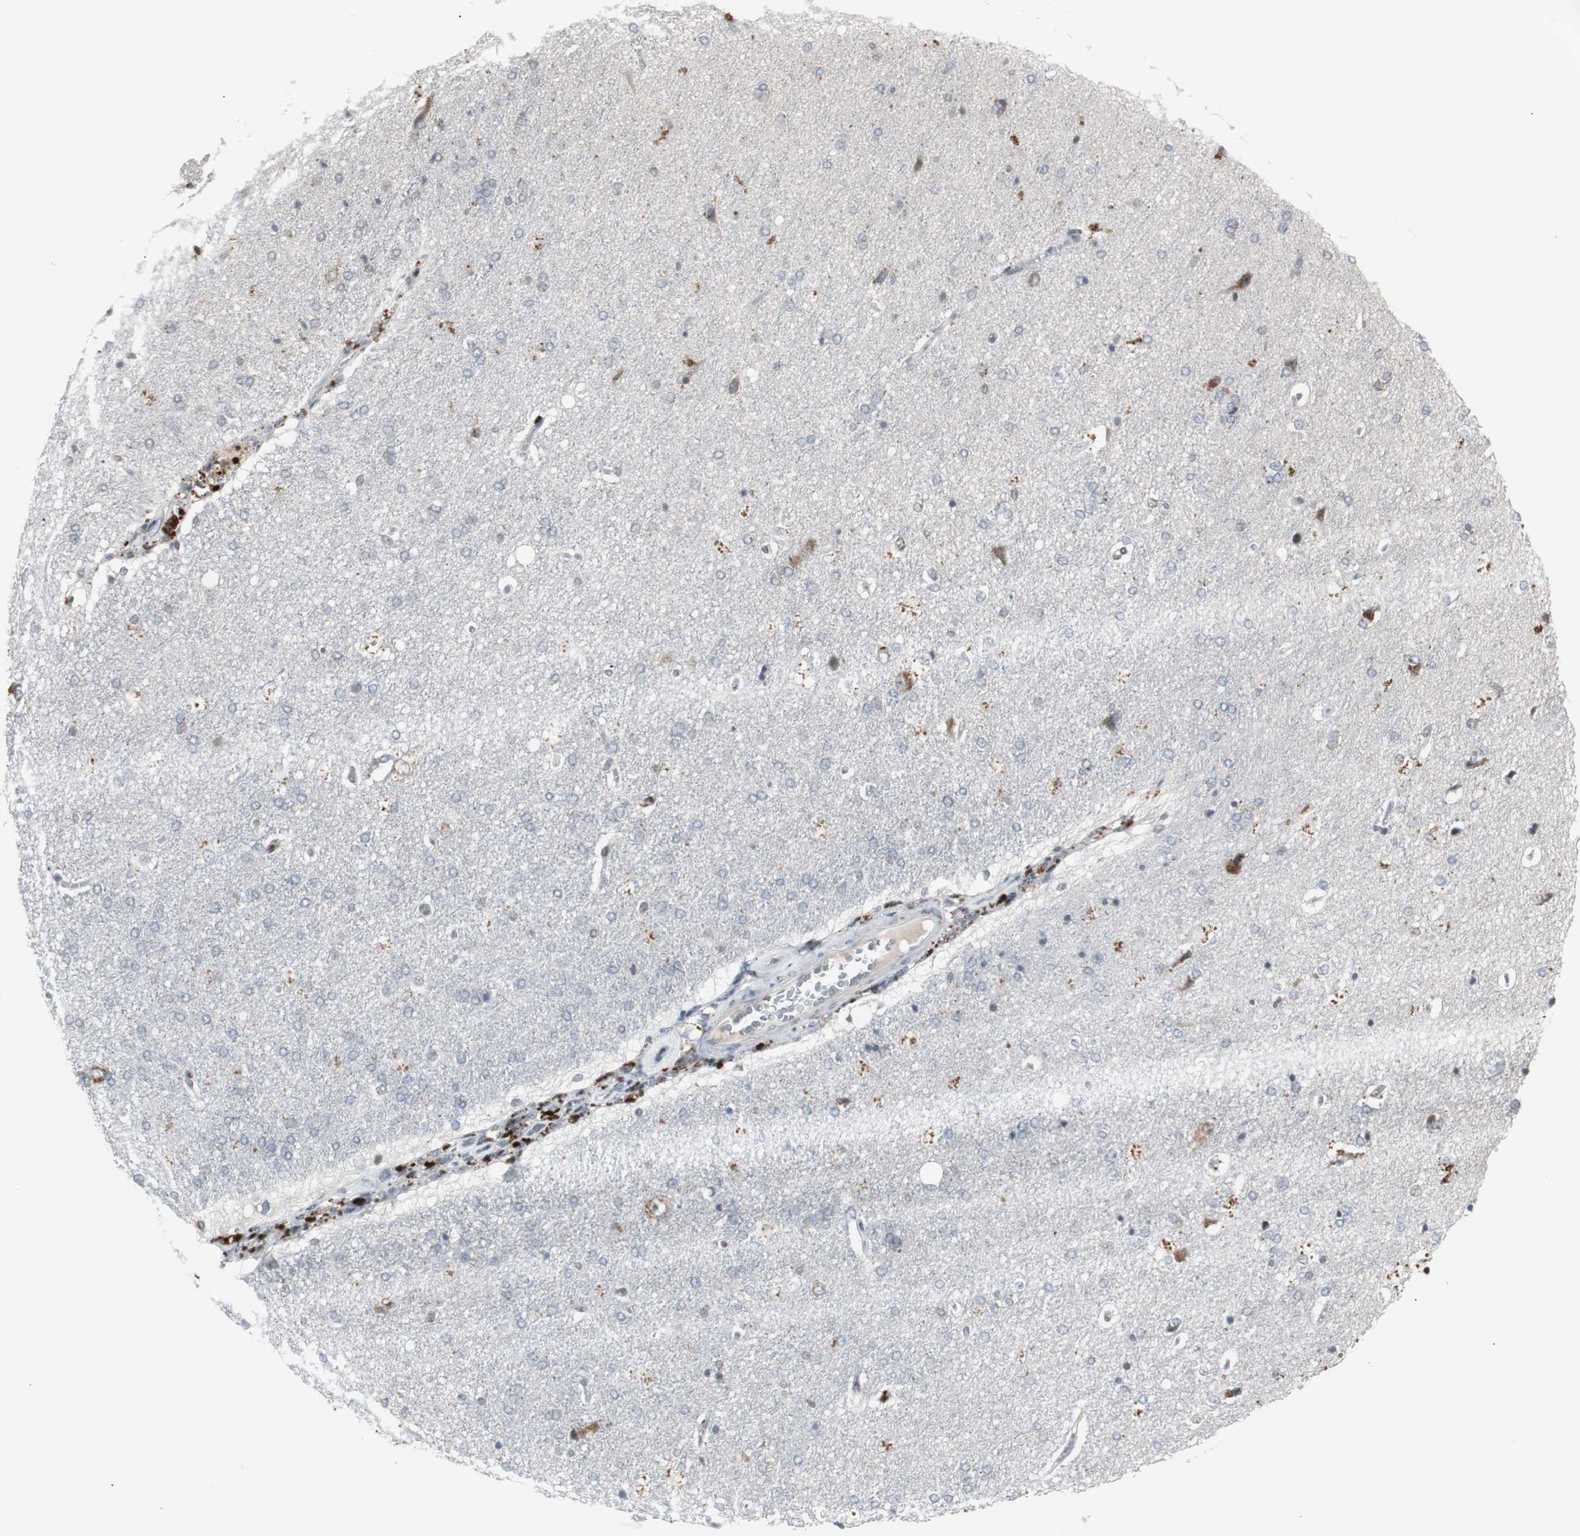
{"staining": {"intensity": "moderate", "quantity": "25%-75%", "location": "nuclear"}, "tissue": "cerebral cortex", "cell_type": "Endothelial cells", "image_type": "normal", "snomed": [{"axis": "morphology", "description": "Normal tissue, NOS"}, {"axis": "topography", "description": "Cerebral cortex"}], "caption": "The micrograph displays immunohistochemical staining of unremarkable cerebral cortex. There is moderate nuclear positivity is seen in approximately 25%-75% of endothelial cells.", "gene": "GRK2", "patient": {"sex": "male", "age": 62}}